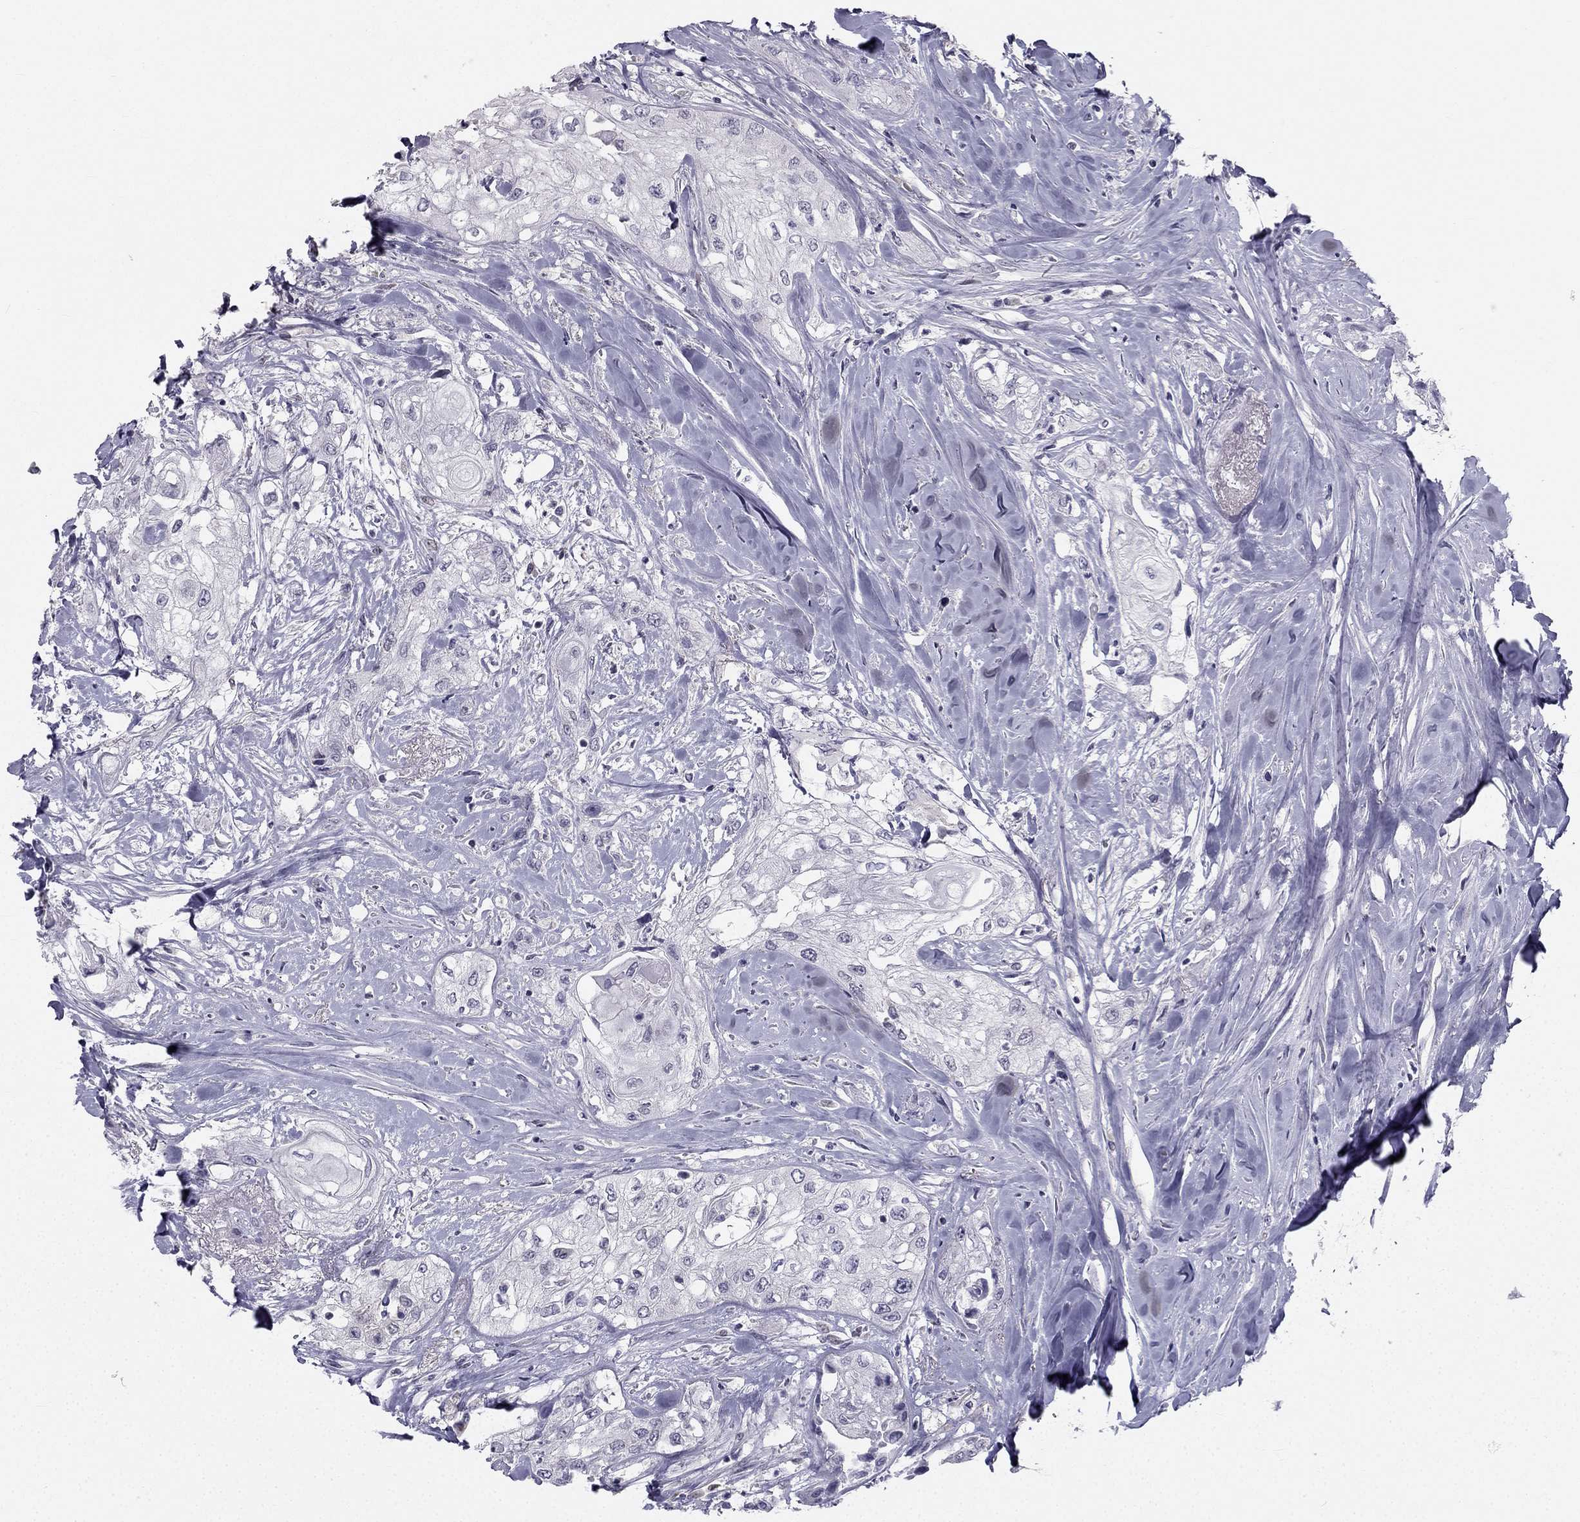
{"staining": {"intensity": "negative", "quantity": "none", "location": "none"}, "tissue": "head and neck cancer", "cell_type": "Tumor cells", "image_type": "cancer", "snomed": [{"axis": "morphology", "description": "Normal tissue, NOS"}, {"axis": "morphology", "description": "Squamous cell carcinoma, NOS"}, {"axis": "topography", "description": "Oral tissue"}, {"axis": "topography", "description": "Peripheral nerve tissue"}, {"axis": "topography", "description": "Head-Neck"}], "caption": "Immunohistochemical staining of head and neck cancer (squamous cell carcinoma) demonstrates no significant expression in tumor cells.", "gene": "TRPS1", "patient": {"sex": "female", "age": 59}}